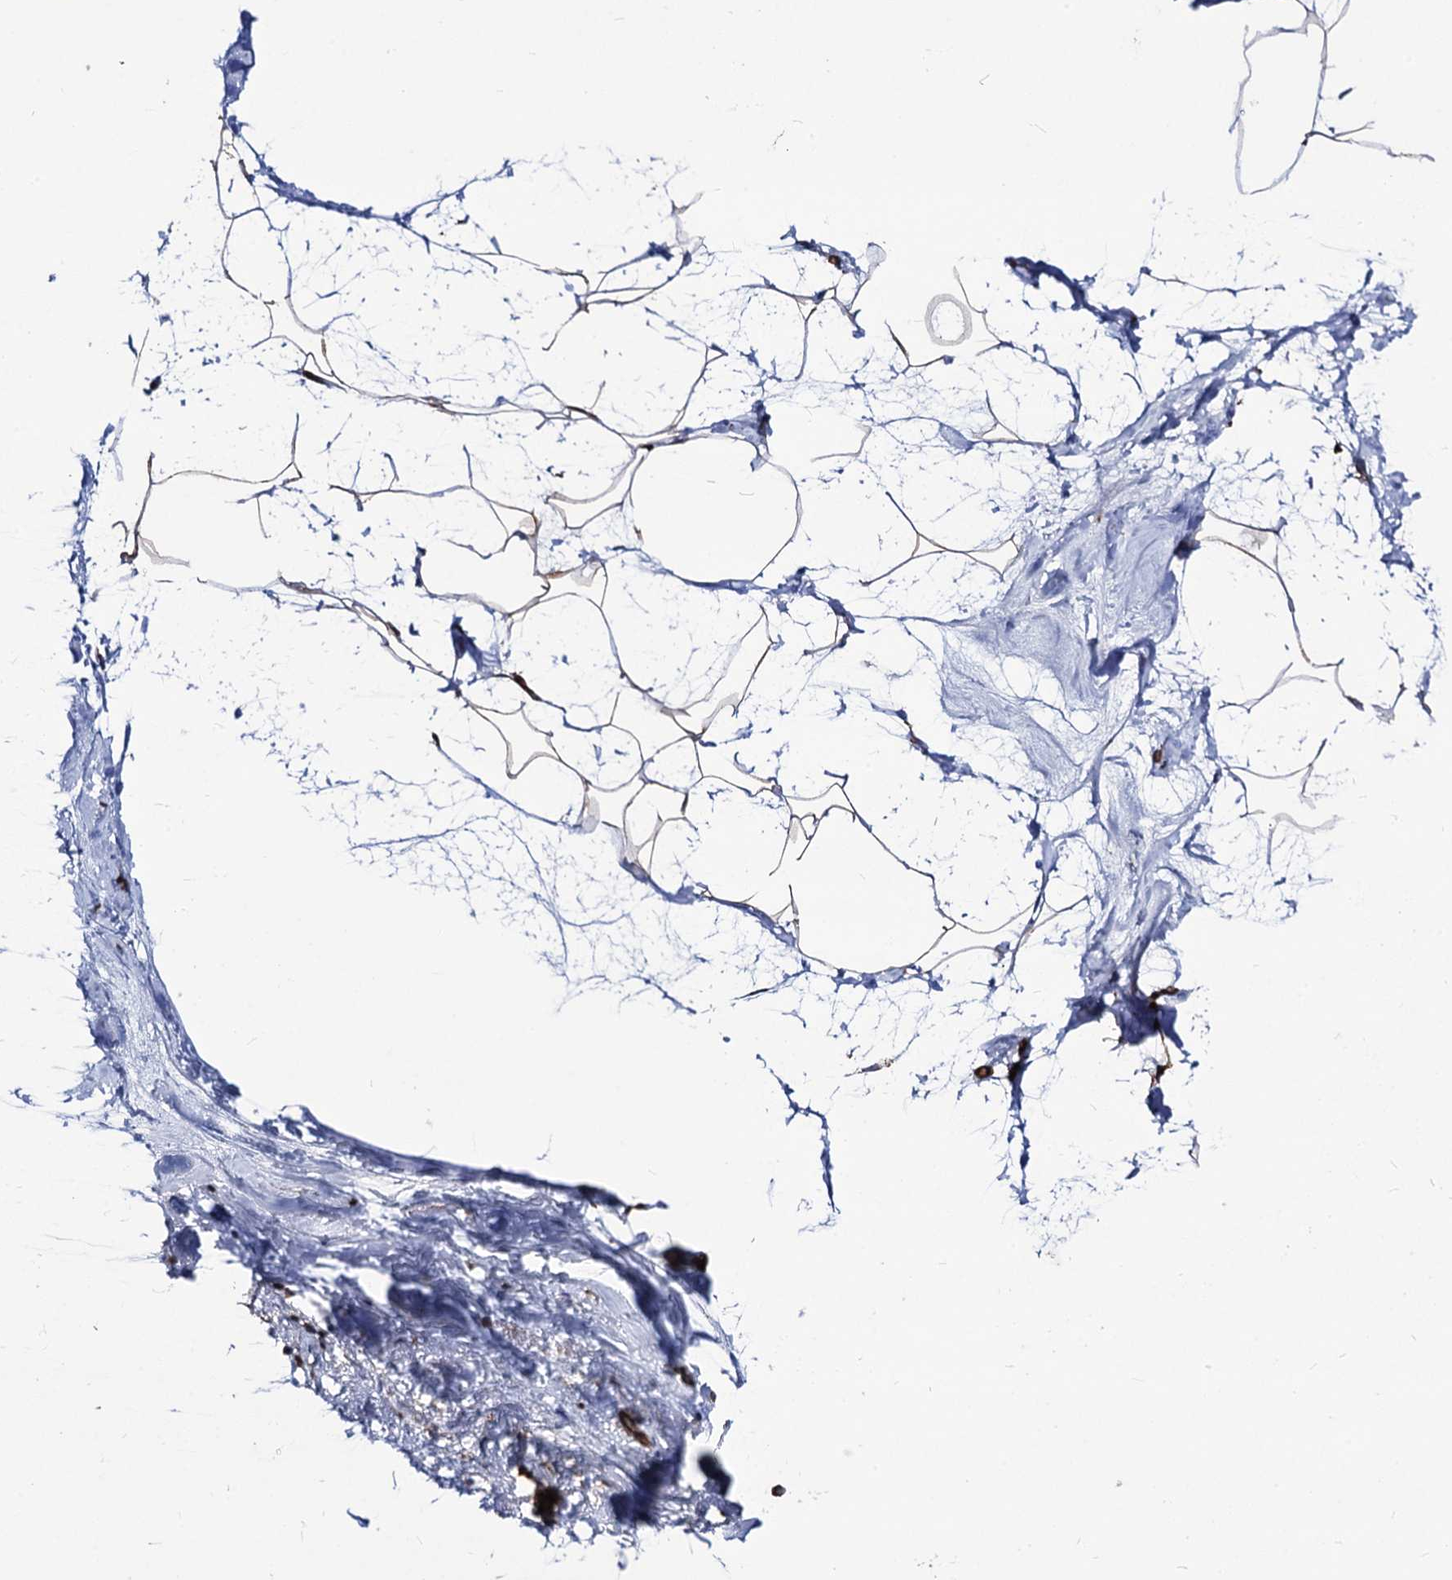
{"staining": {"intensity": "moderate", "quantity": "25%-75%", "location": "cytoplasmic/membranous"}, "tissue": "breast", "cell_type": "Adipocytes", "image_type": "normal", "snomed": [{"axis": "morphology", "description": "Normal tissue, NOS"}, {"axis": "topography", "description": "Breast"}], "caption": "This photomicrograph demonstrates benign breast stained with immunohistochemistry (IHC) to label a protein in brown. The cytoplasmic/membranous of adipocytes show moderate positivity for the protein. Nuclei are counter-stained blue.", "gene": "CIP2A", "patient": {"sex": "female", "age": 62}}